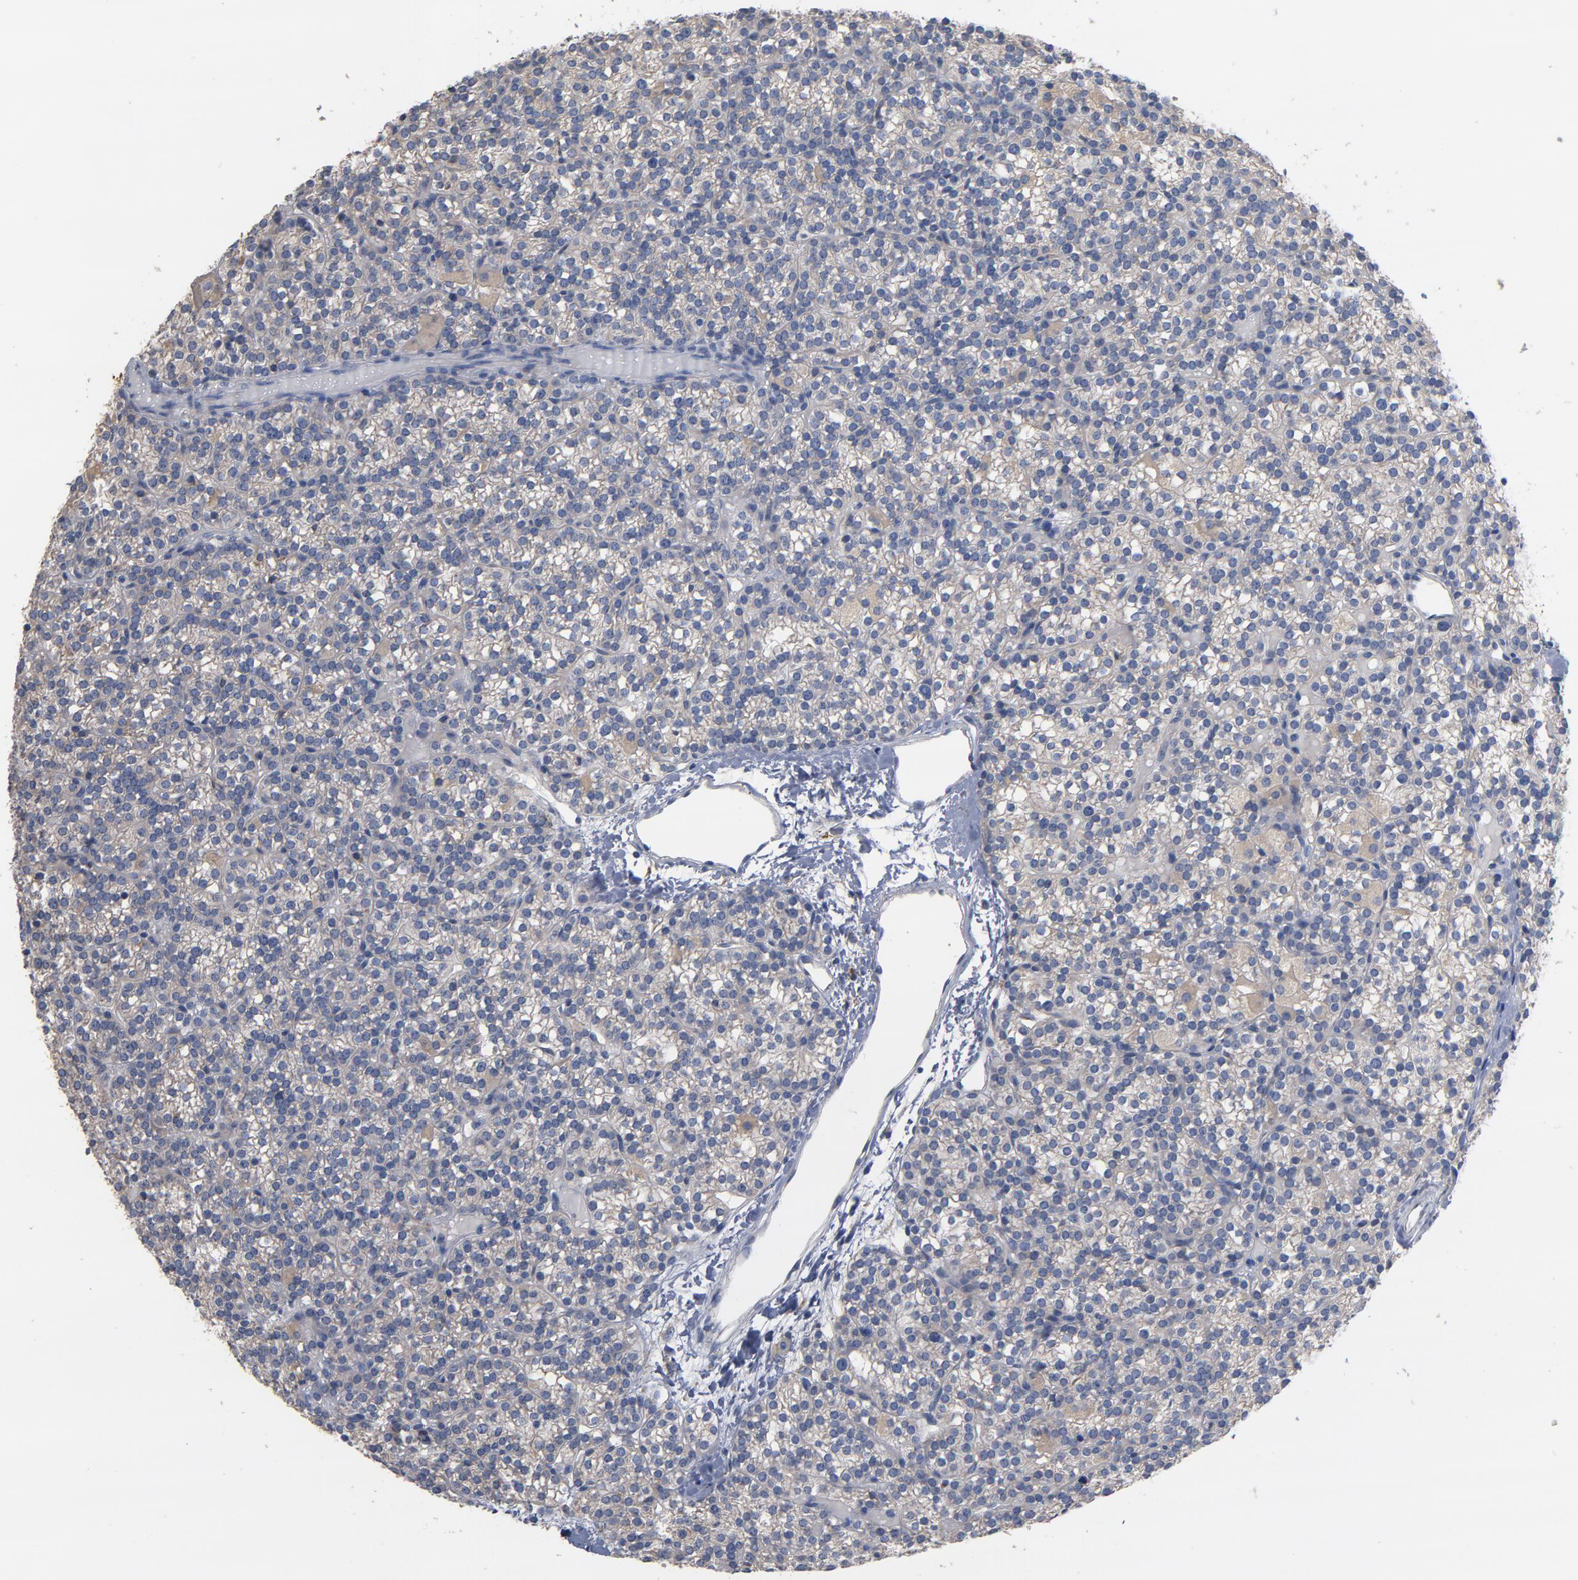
{"staining": {"intensity": "weak", "quantity": "<25%", "location": "cytoplasmic/membranous"}, "tissue": "parathyroid gland", "cell_type": "Glandular cells", "image_type": "normal", "snomed": [{"axis": "morphology", "description": "Normal tissue, NOS"}, {"axis": "topography", "description": "Parathyroid gland"}], "caption": "IHC histopathology image of benign parathyroid gland stained for a protein (brown), which shows no staining in glandular cells.", "gene": "TLR4", "patient": {"sex": "female", "age": 50}}